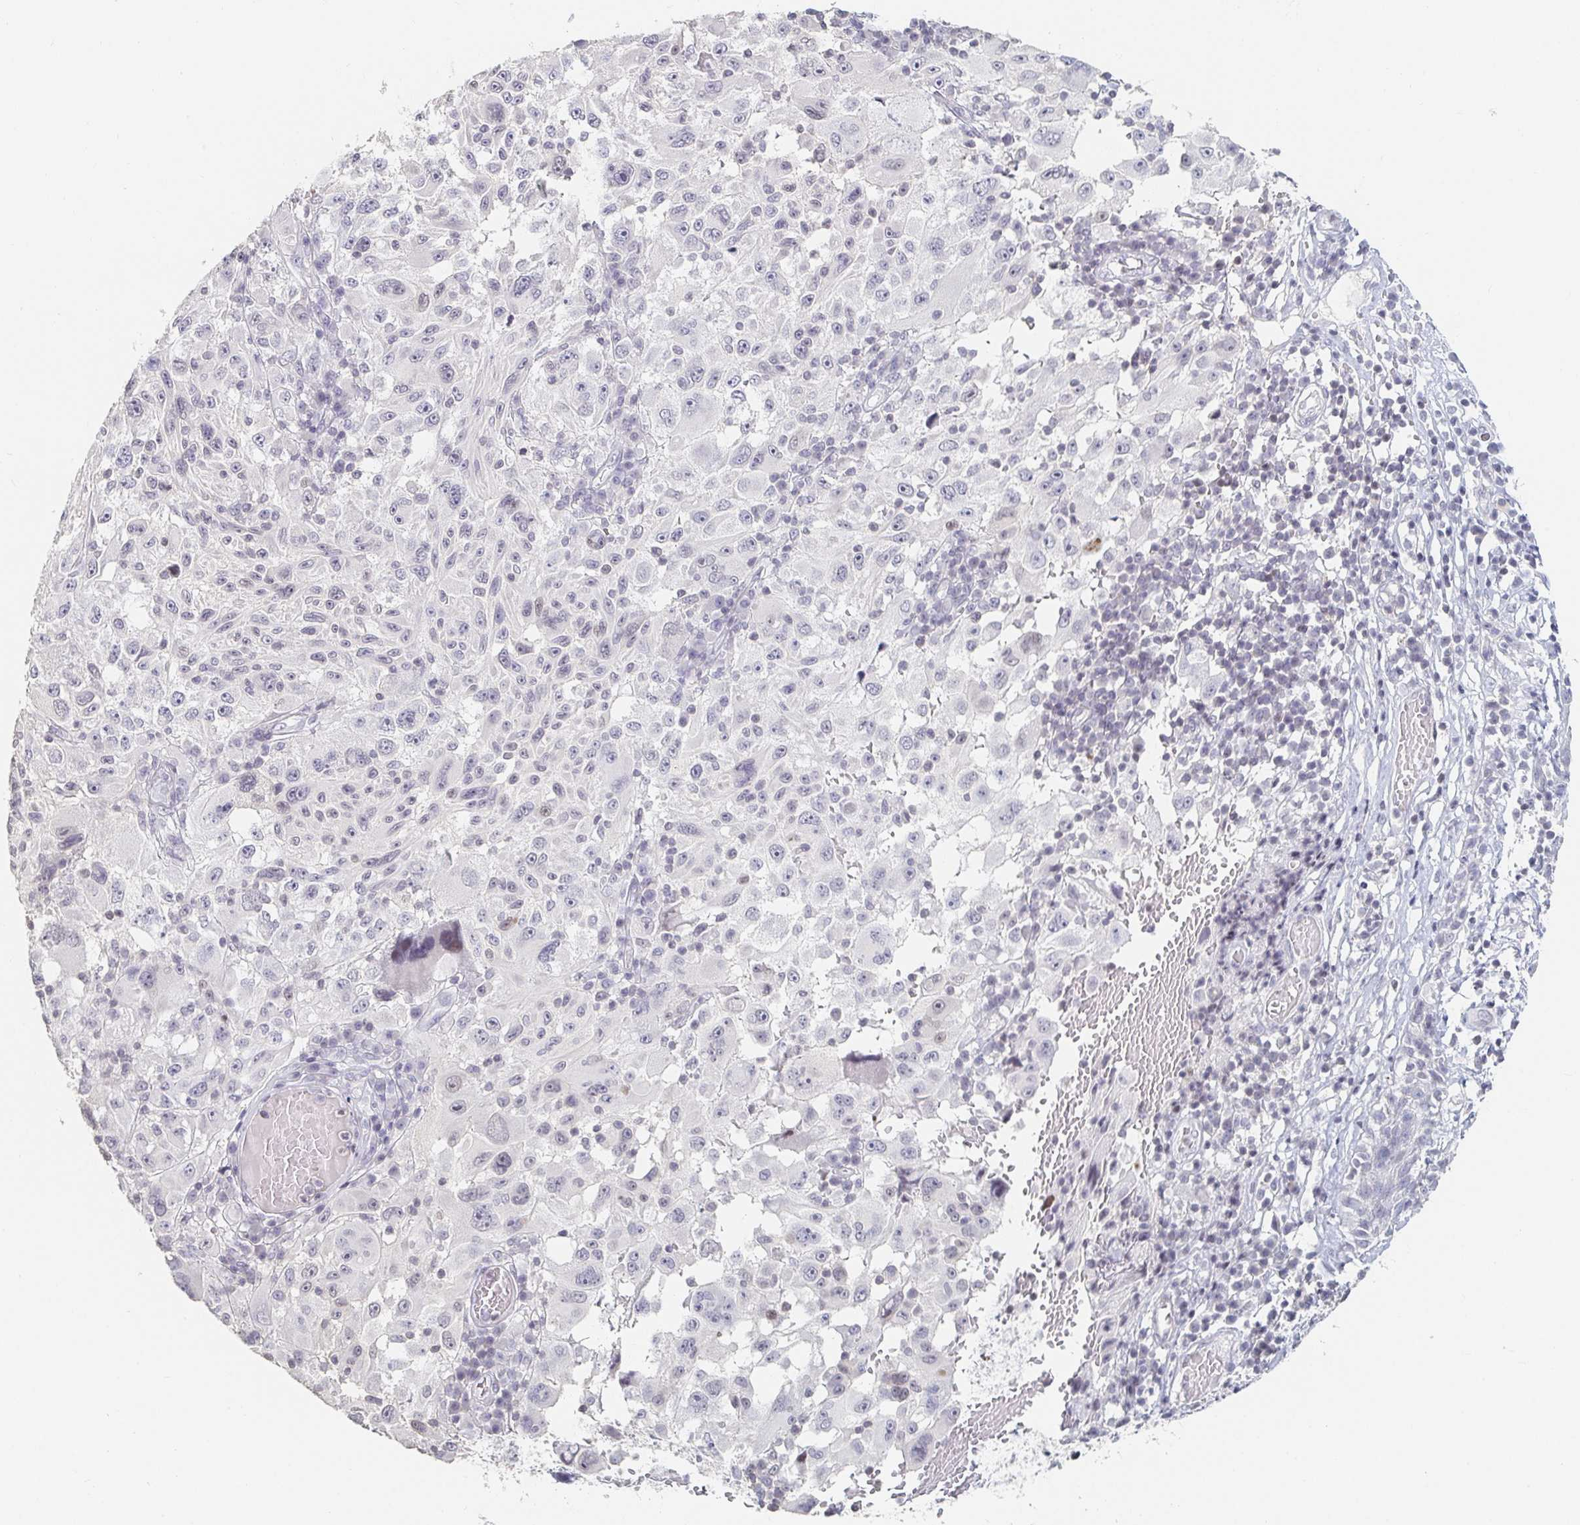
{"staining": {"intensity": "negative", "quantity": "none", "location": "none"}, "tissue": "melanoma", "cell_type": "Tumor cells", "image_type": "cancer", "snomed": [{"axis": "morphology", "description": "Malignant melanoma, NOS"}, {"axis": "topography", "description": "Skin"}], "caption": "High power microscopy micrograph of an IHC photomicrograph of melanoma, revealing no significant positivity in tumor cells.", "gene": "NME9", "patient": {"sex": "female", "age": 71}}